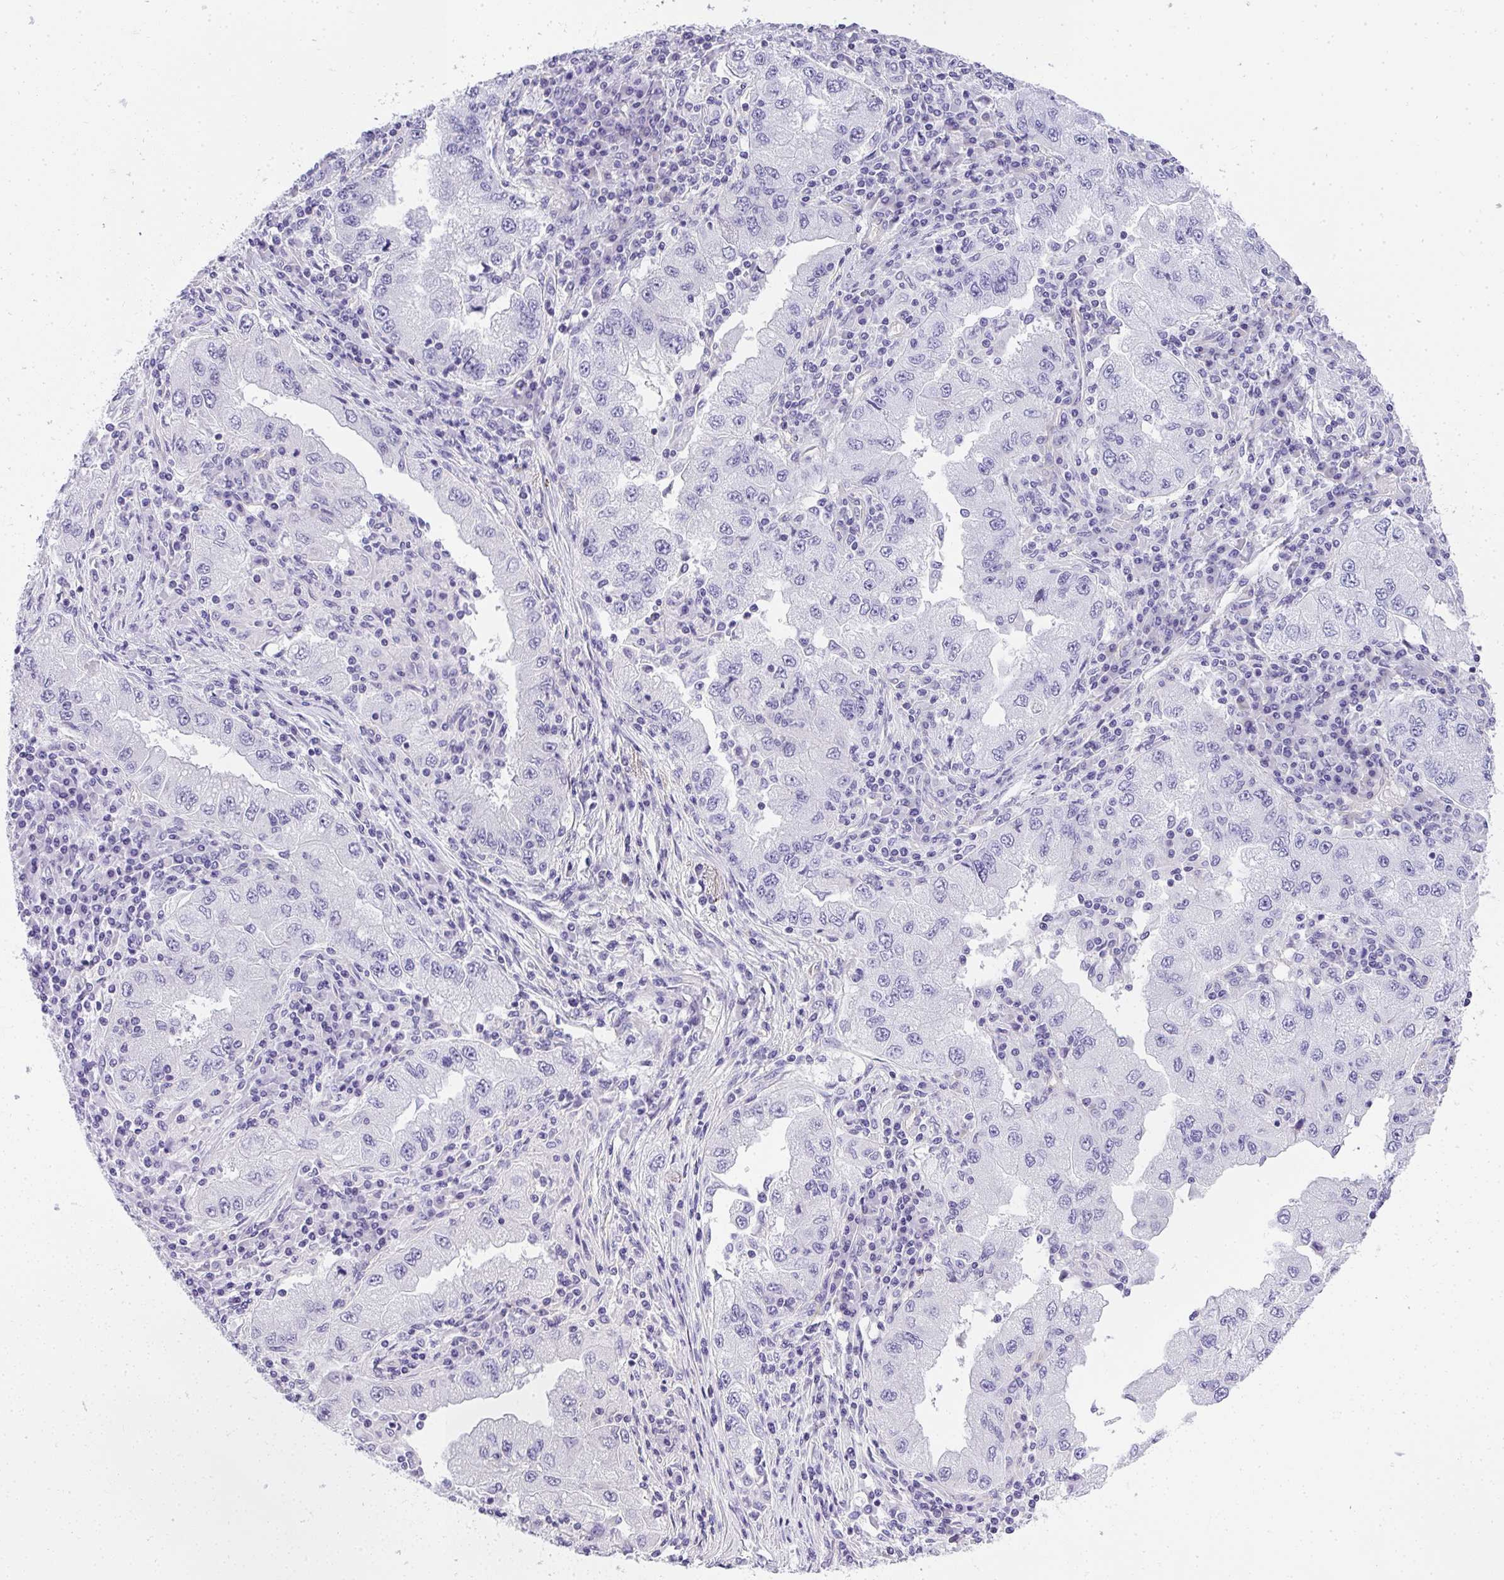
{"staining": {"intensity": "negative", "quantity": "none", "location": "none"}, "tissue": "lung cancer", "cell_type": "Tumor cells", "image_type": "cancer", "snomed": [{"axis": "morphology", "description": "Adenocarcinoma, NOS"}, {"axis": "morphology", "description": "Adenocarcinoma primary or metastatic"}, {"axis": "topography", "description": "Lung"}], "caption": "Immunohistochemical staining of human lung adenocarcinoma primary or metastatic demonstrates no significant expression in tumor cells. Brightfield microscopy of IHC stained with DAB (brown) and hematoxylin (blue), captured at high magnification.", "gene": "PLPPR3", "patient": {"sex": "male", "age": 74}}